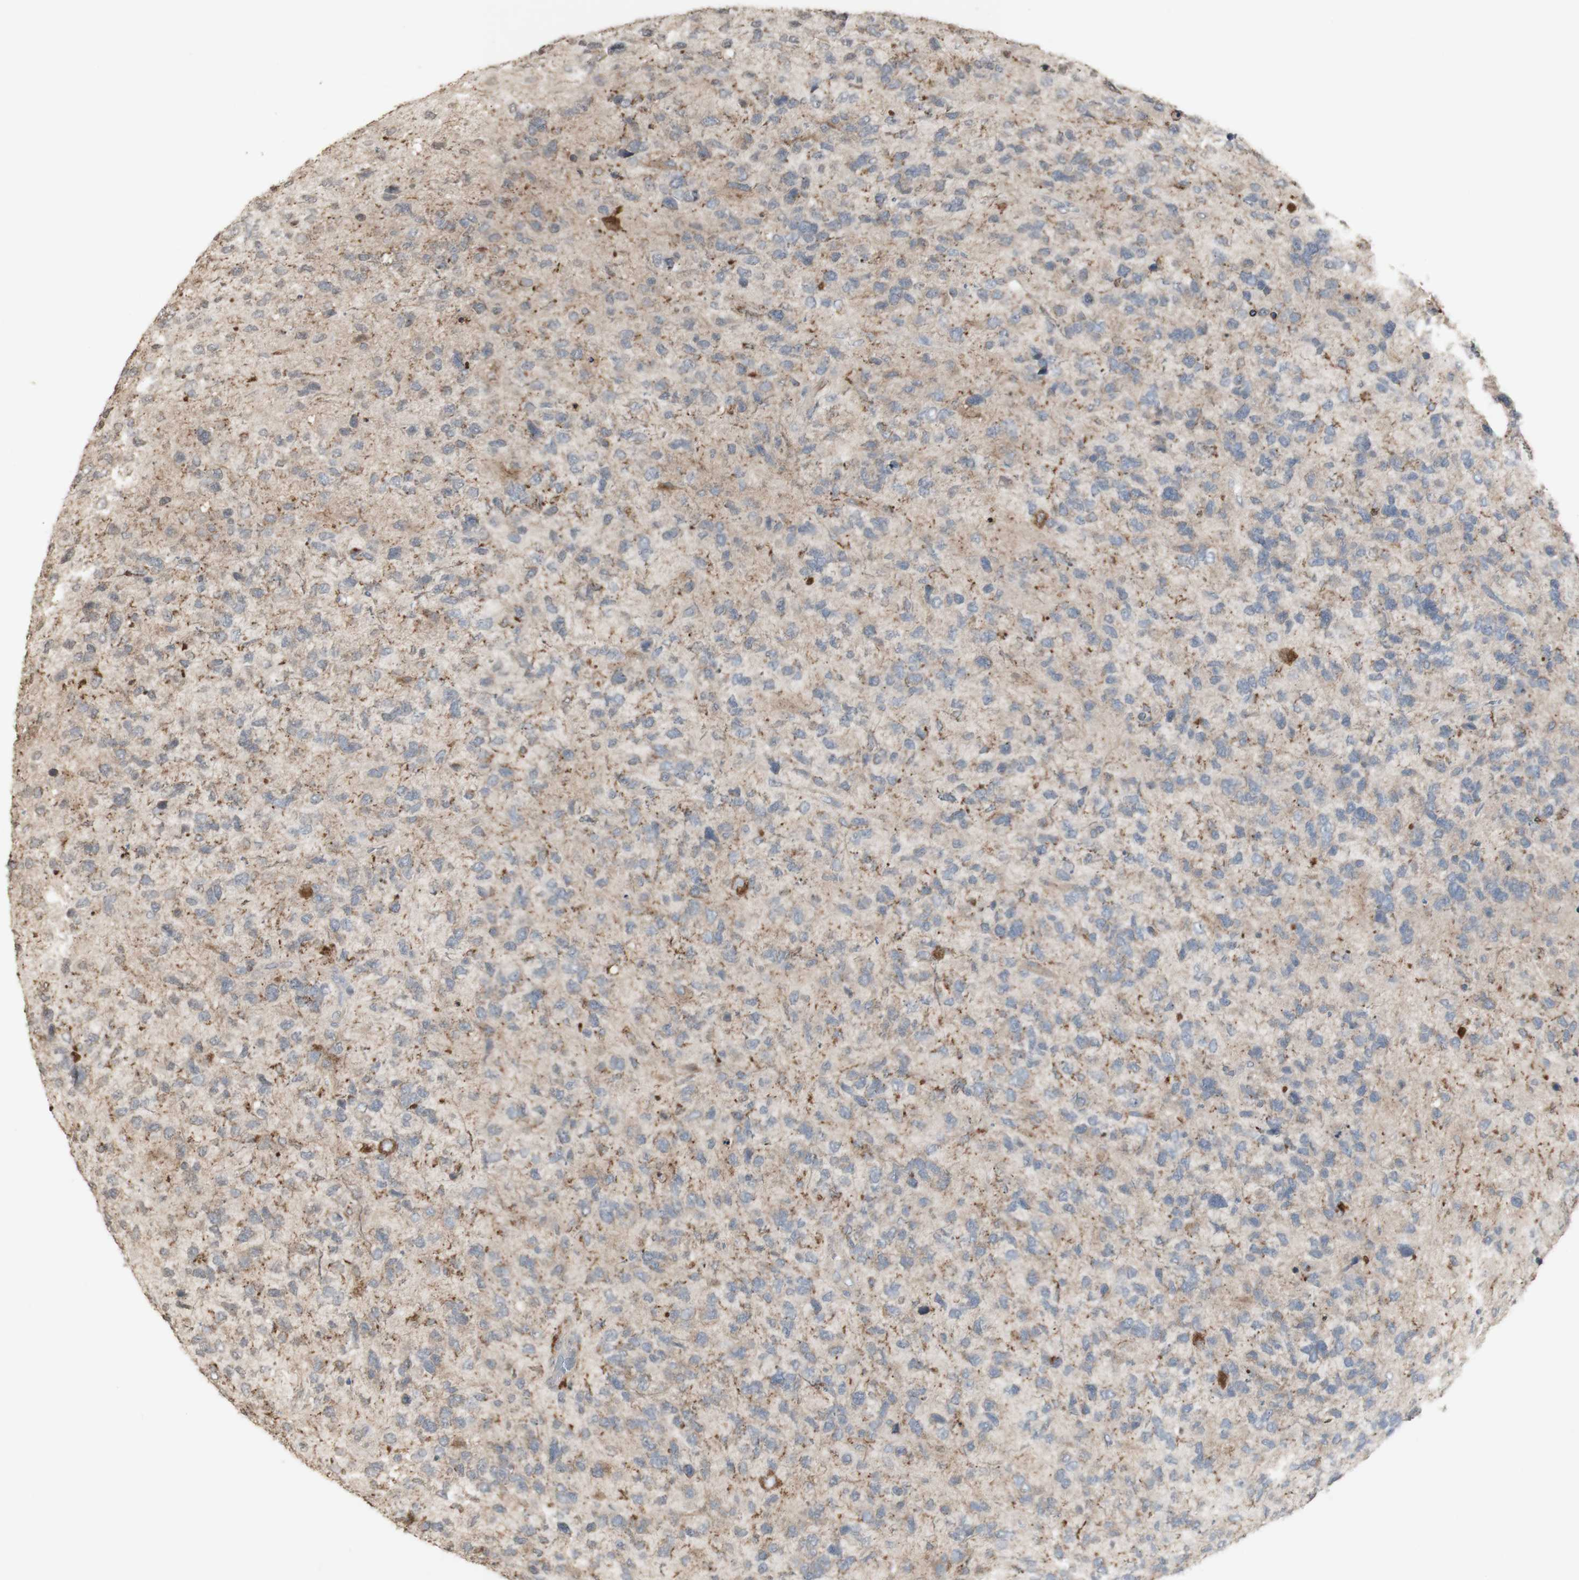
{"staining": {"intensity": "negative", "quantity": "none", "location": "none"}, "tissue": "glioma", "cell_type": "Tumor cells", "image_type": "cancer", "snomed": [{"axis": "morphology", "description": "Glioma, malignant, High grade"}, {"axis": "topography", "description": "Brain"}], "caption": "High power microscopy micrograph of an IHC micrograph of malignant glioma (high-grade), revealing no significant expression in tumor cells. The staining was performed using DAB to visualize the protein expression in brown, while the nuclei were stained in blue with hematoxylin (Magnification: 20x).", "gene": "ATP6V1E1", "patient": {"sex": "female", "age": 58}}